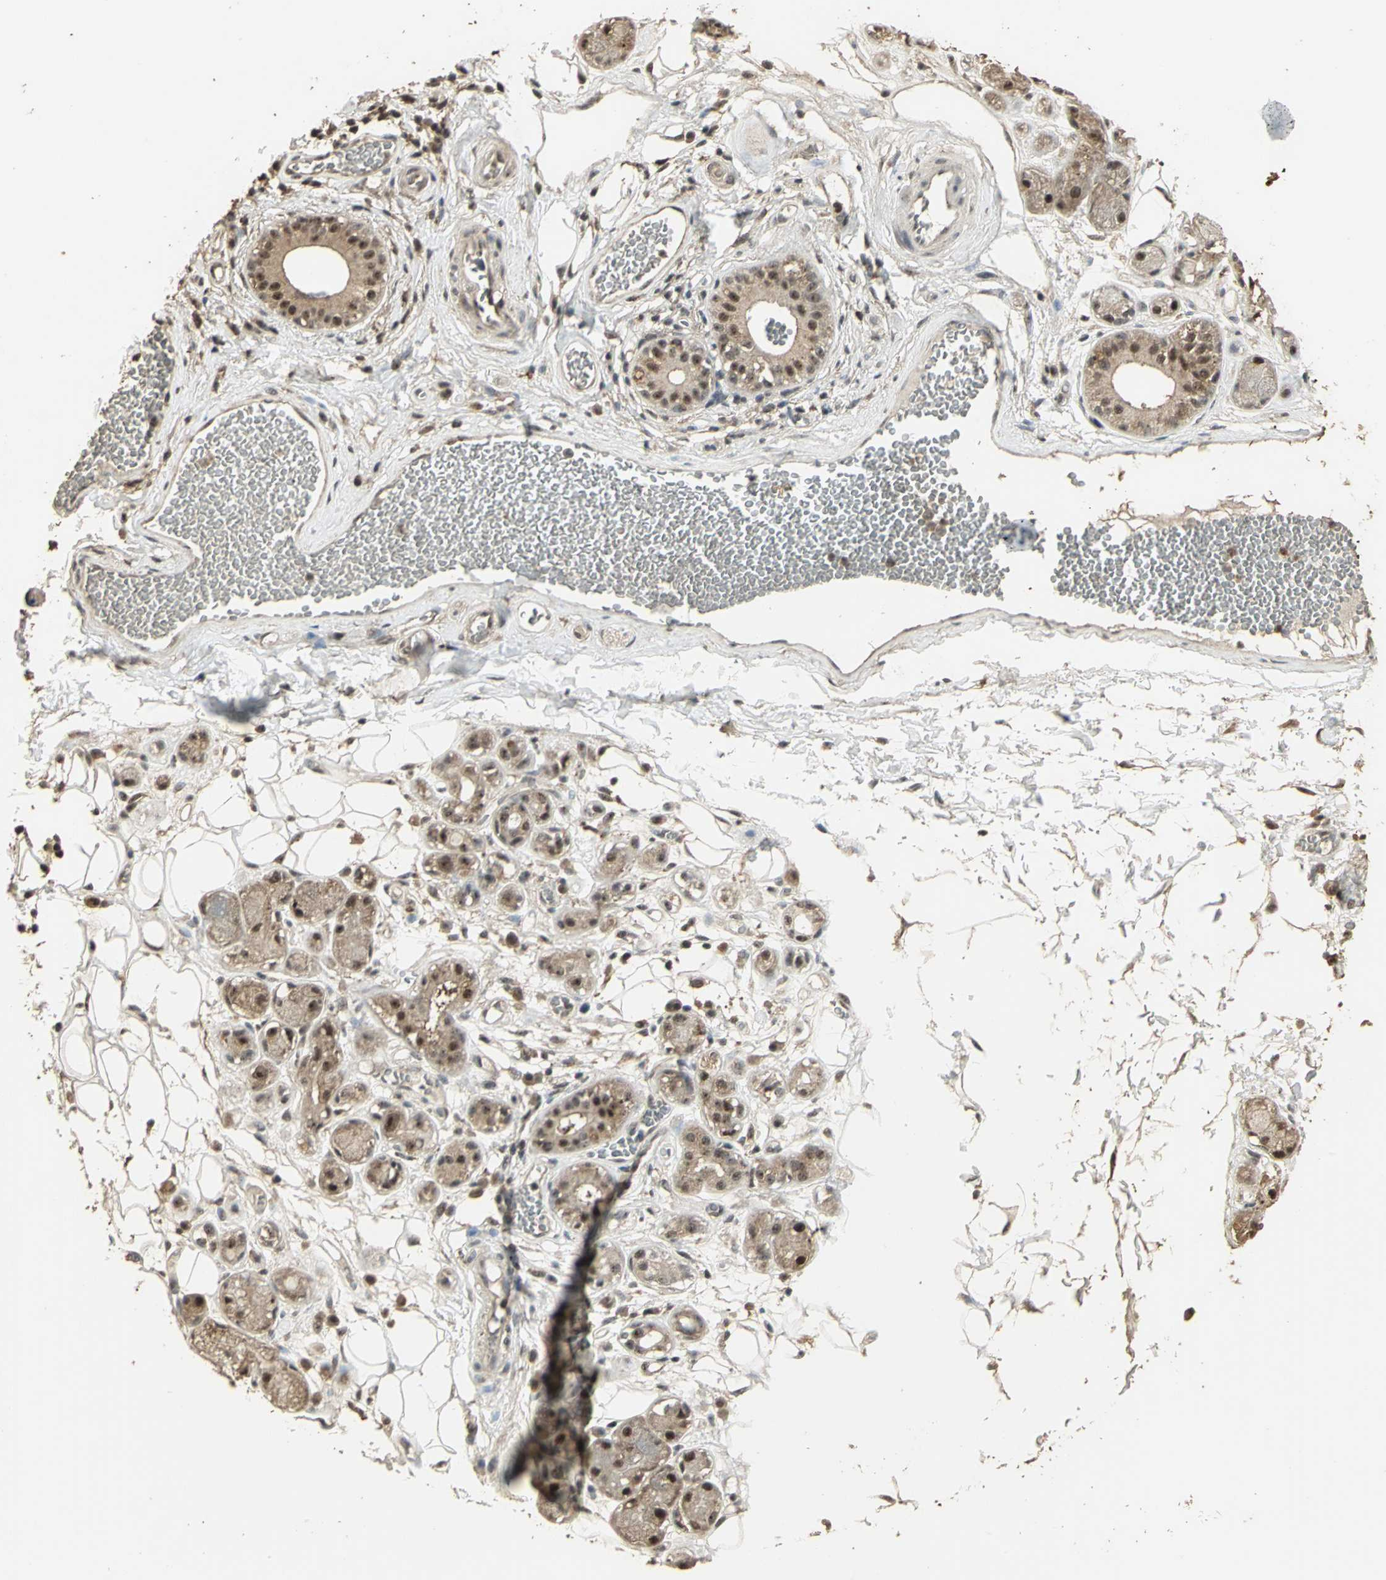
{"staining": {"intensity": "weak", "quantity": "25%-75%", "location": "cytoplasmic/membranous"}, "tissue": "adipose tissue", "cell_type": "Adipocytes", "image_type": "normal", "snomed": [{"axis": "morphology", "description": "Normal tissue, NOS"}, {"axis": "morphology", "description": "Inflammation, NOS"}, {"axis": "topography", "description": "Vascular tissue"}, {"axis": "topography", "description": "Salivary gland"}], "caption": "This micrograph reveals immunohistochemistry staining of unremarkable human adipose tissue, with low weak cytoplasmic/membranous expression in approximately 25%-75% of adipocytes.", "gene": "UCHL5", "patient": {"sex": "female", "age": 75}}